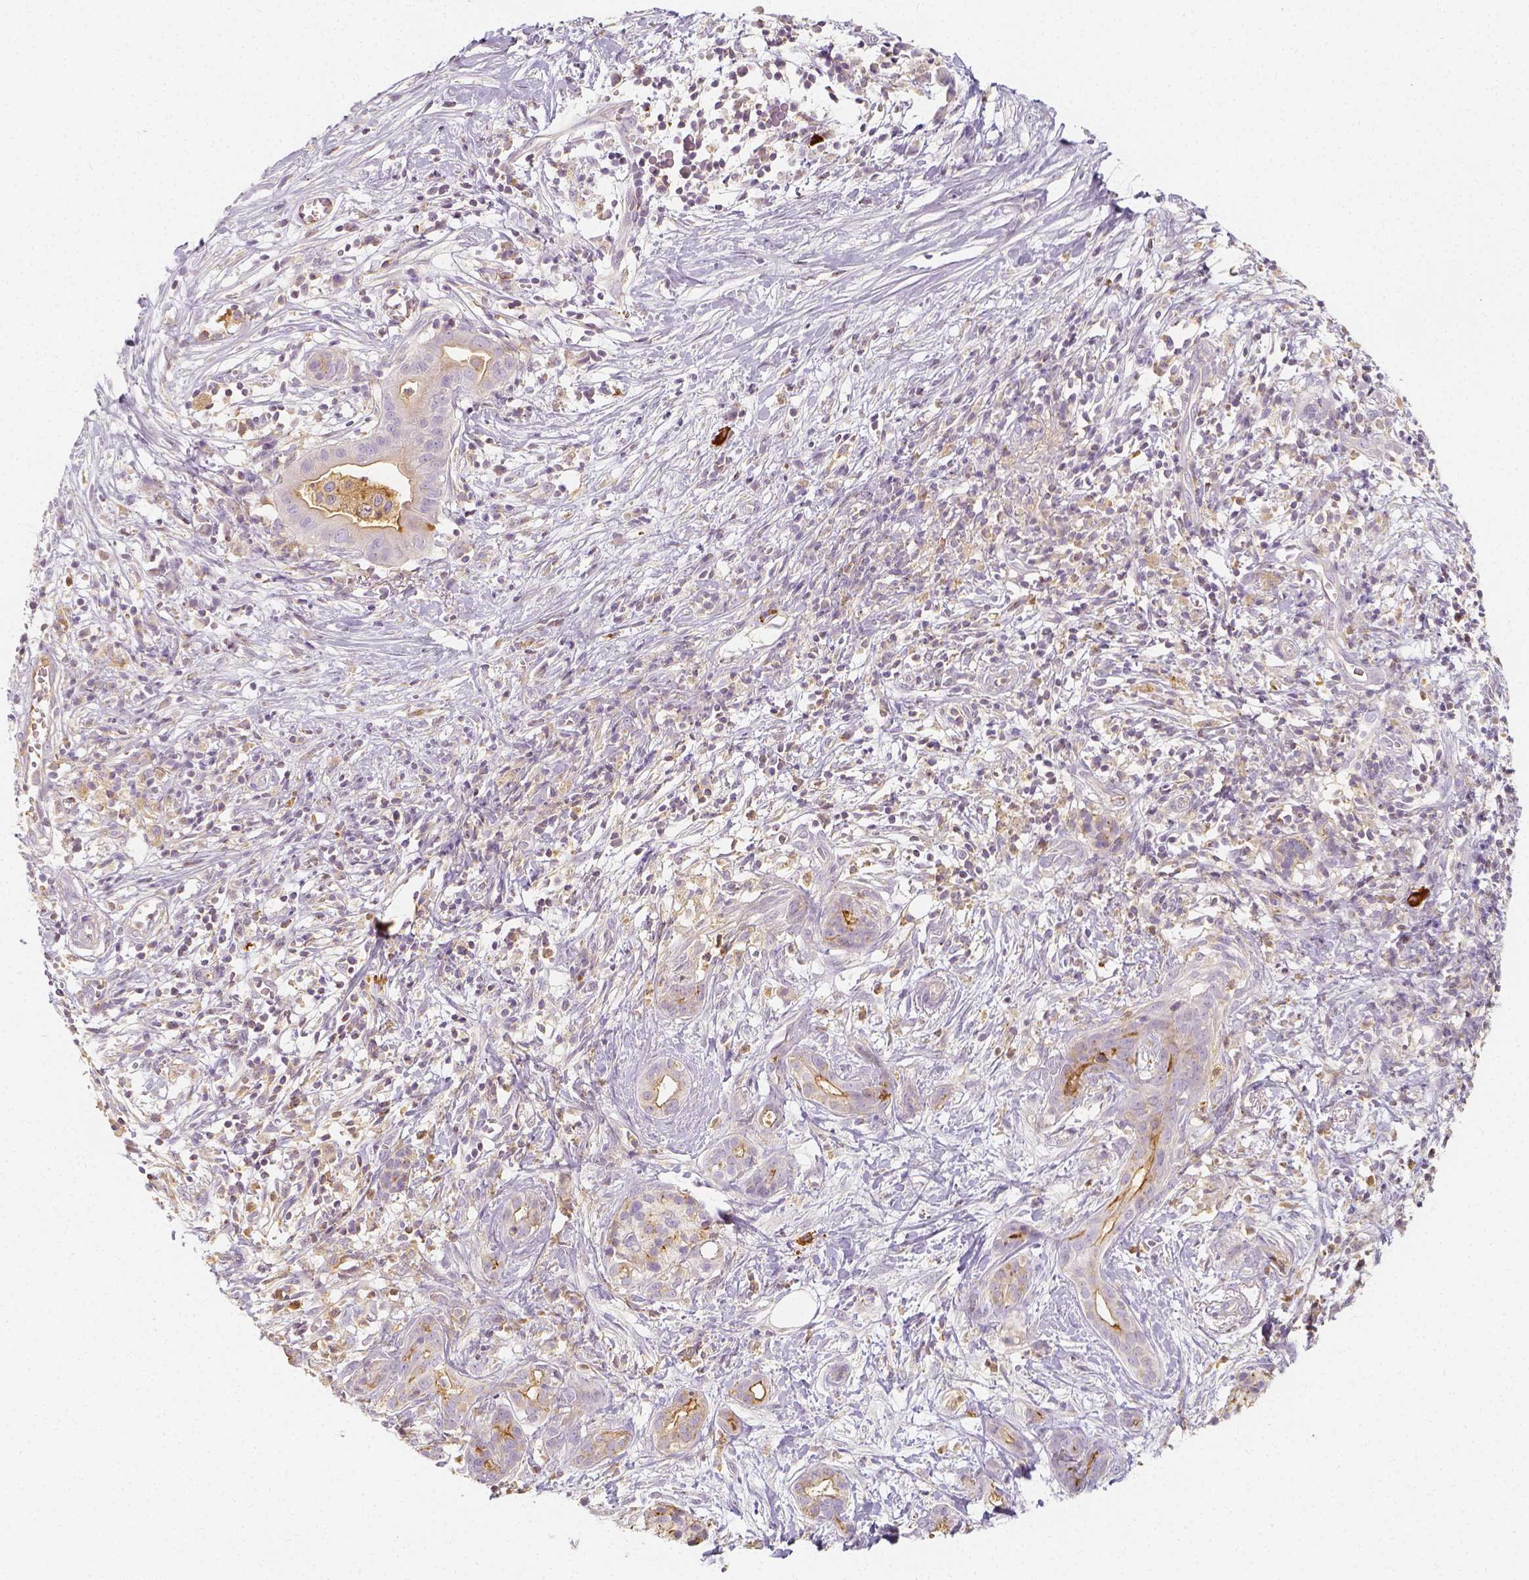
{"staining": {"intensity": "weak", "quantity": ">75%", "location": "cytoplasmic/membranous"}, "tissue": "pancreatic cancer", "cell_type": "Tumor cells", "image_type": "cancer", "snomed": [{"axis": "morphology", "description": "Adenocarcinoma, NOS"}, {"axis": "topography", "description": "Pancreas"}], "caption": "Immunohistochemistry staining of adenocarcinoma (pancreatic), which displays low levels of weak cytoplasmic/membranous positivity in about >75% of tumor cells indicating weak cytoplasmic/membranous protein staining. The staining was performed using DAB (3,3'-diaminobenzidine) (brown) for protein detection and nuclei were counterstained in hematoxylin (blue).", "gene": "PTPRJ", "patient": {"sex": "male", "age": 61}}